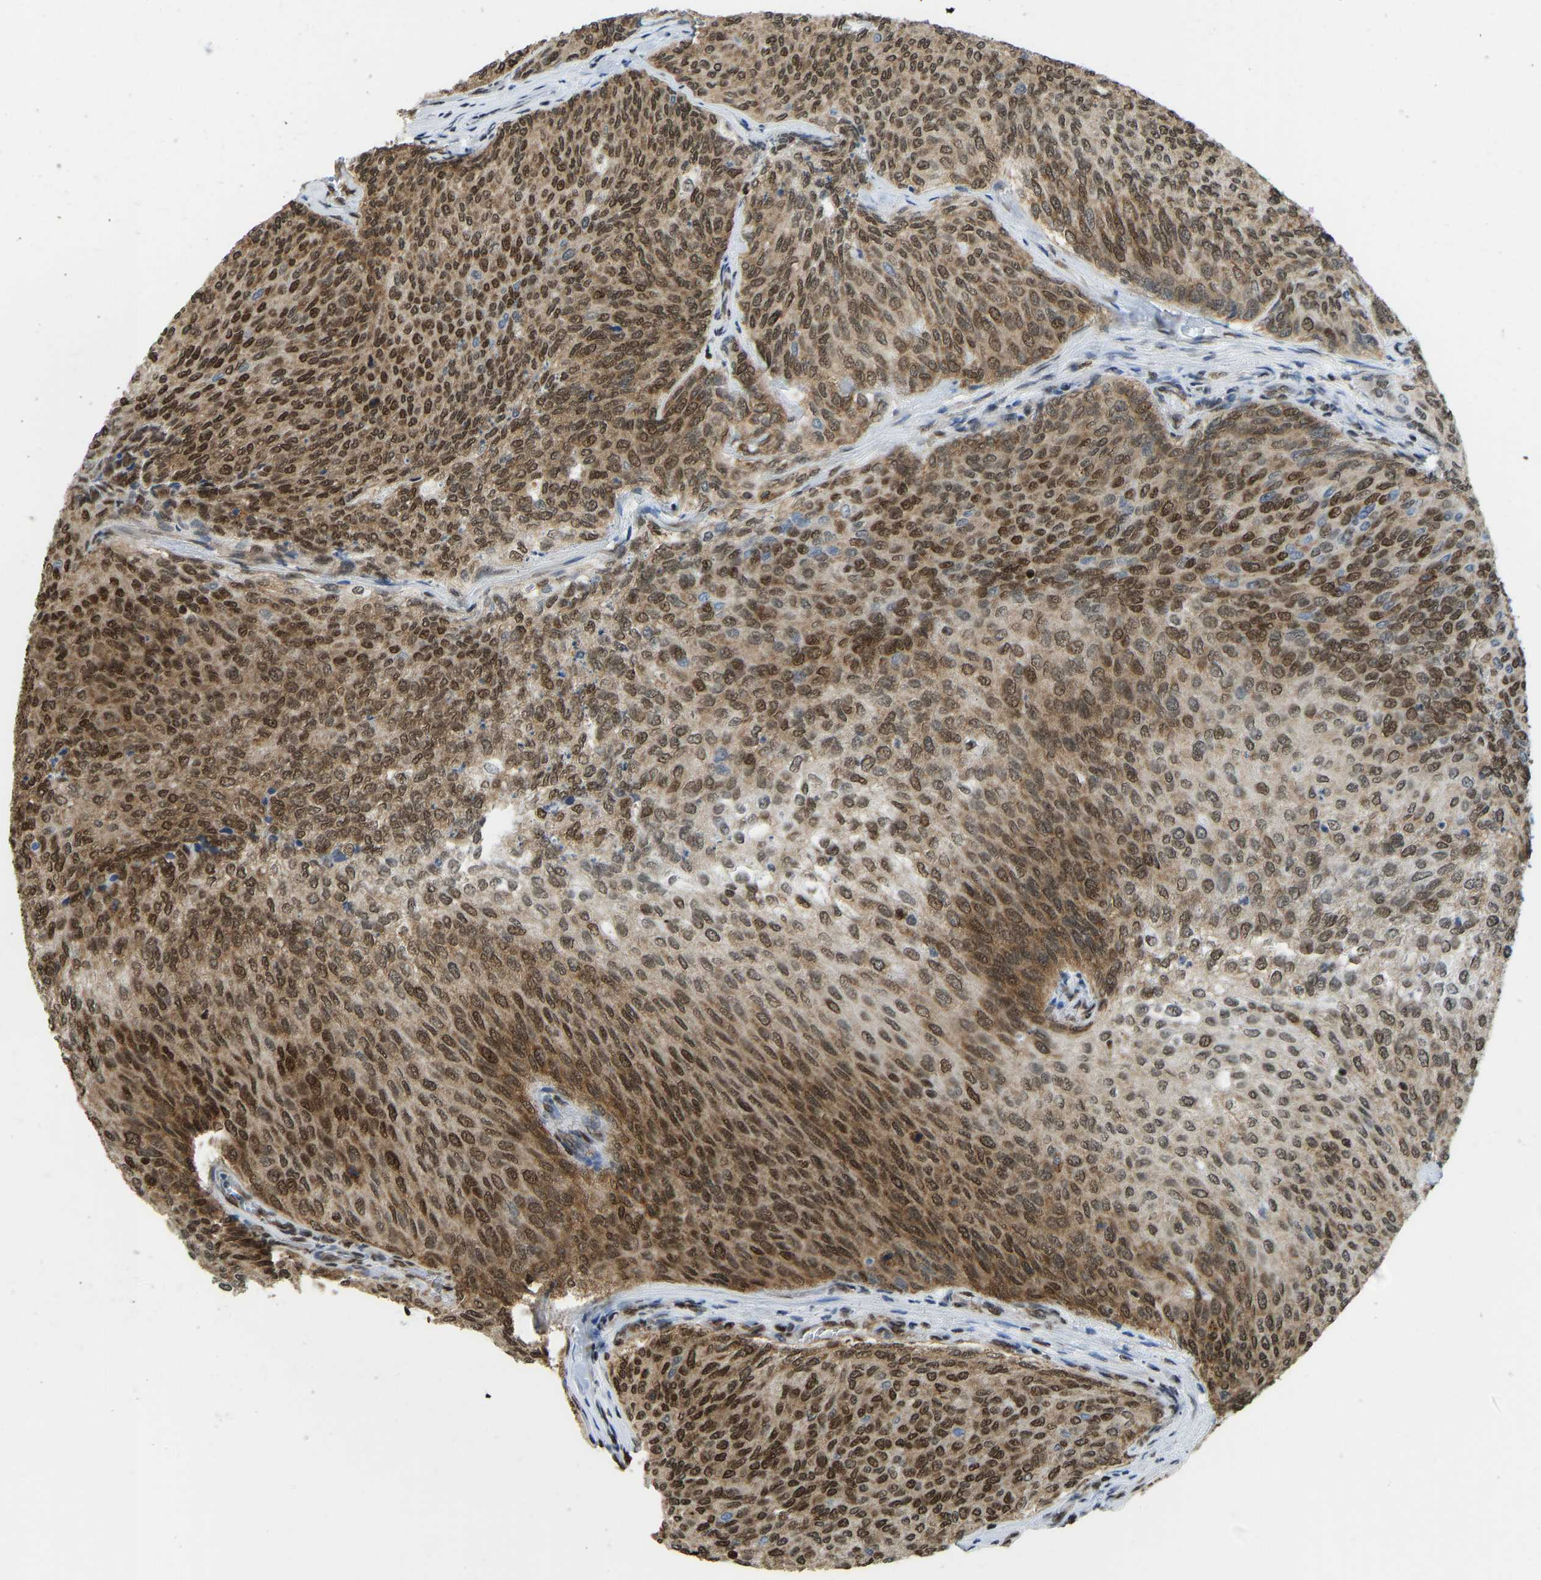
{"staining": {"intensity": "strong", "quantity": ">75%", "location": "cytoplasmic/membranous,nuclear"}, "tissue": "urothelial cancer", "cell_type": "Tumor cells", "image_type": "cancer", "snomed": [{"axis": "morphology", "description": "Urothelial carcinoma, Low grade"}, {"axis": "topography", "description": "Urinary bladder"}], "caption": "Urothelial cancer tissue demonstrates strong cytoplasmic/membranous and nuclear positivity in approximately >75% of tumor cells", "gene": "ZSCAN20", "patient": {"sex": "female", "age": 79}}